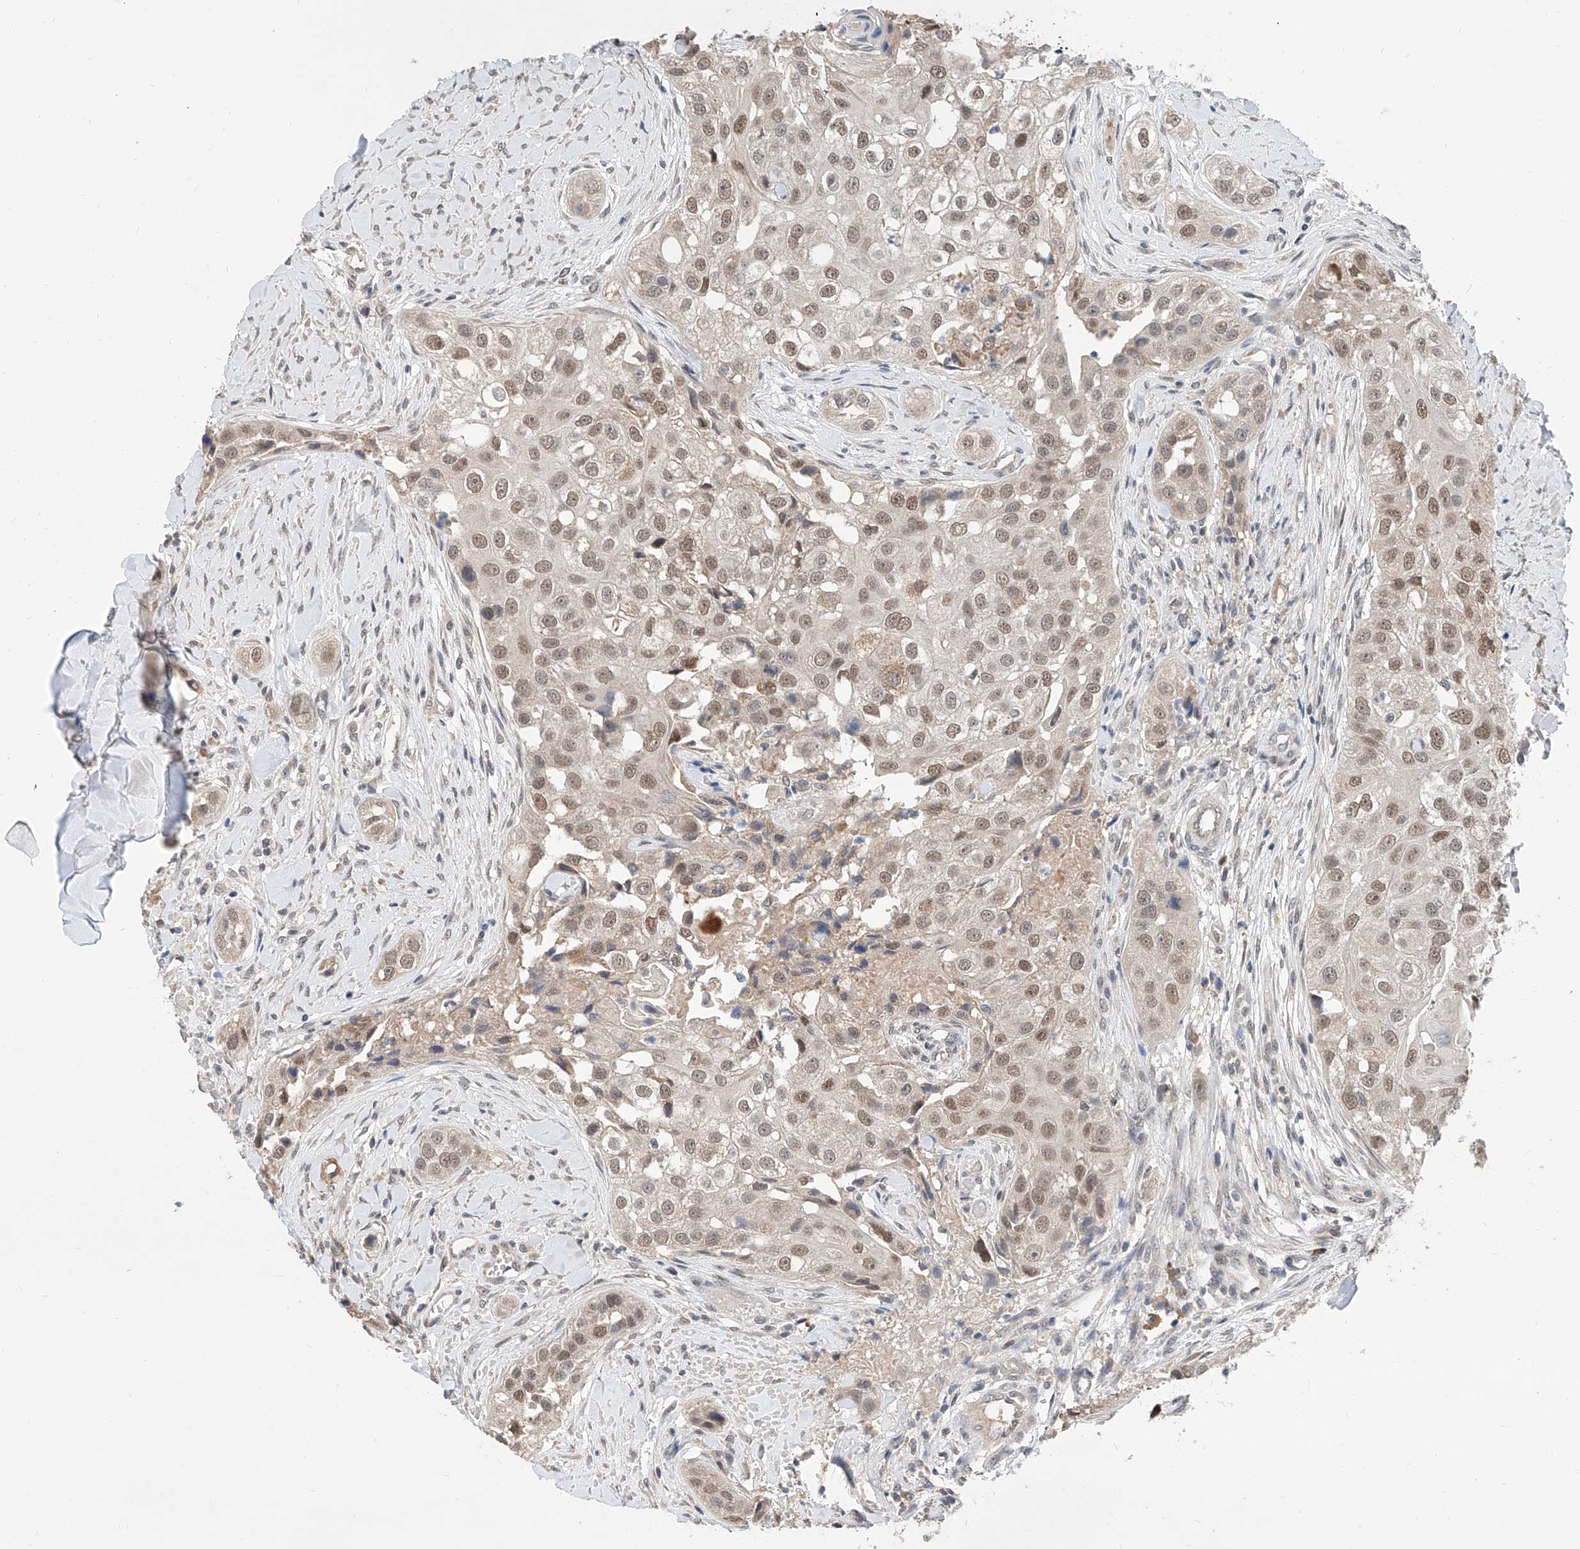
{"staining": {"intensity": "weak", "quantity": ">75%", "location": "nuclear"}, "tissue": "head and neck cancer", "cell_type": "Tumor cells", "image_type": "cancer", "snomed": [{"axis": "morphology", "description": "Normal tissue, NOS"}, {"axis": "morphology", "description": "Squamous cell carcinoma, NOS"}, {"axis": "topography", "description": "Skeletal muscle"}, {"axis": "topography", "description": "Head-Neck"}], "caption": "Immunohistochemistry micrograph of head and neck squamous cell carcinoma stained for a protein (brown), which demonstrates low levels of weak nuclear expression in about >75% of tumor cells.", "gene": "CARMIL3", "patient": {"sex": "male", "age": 51}}